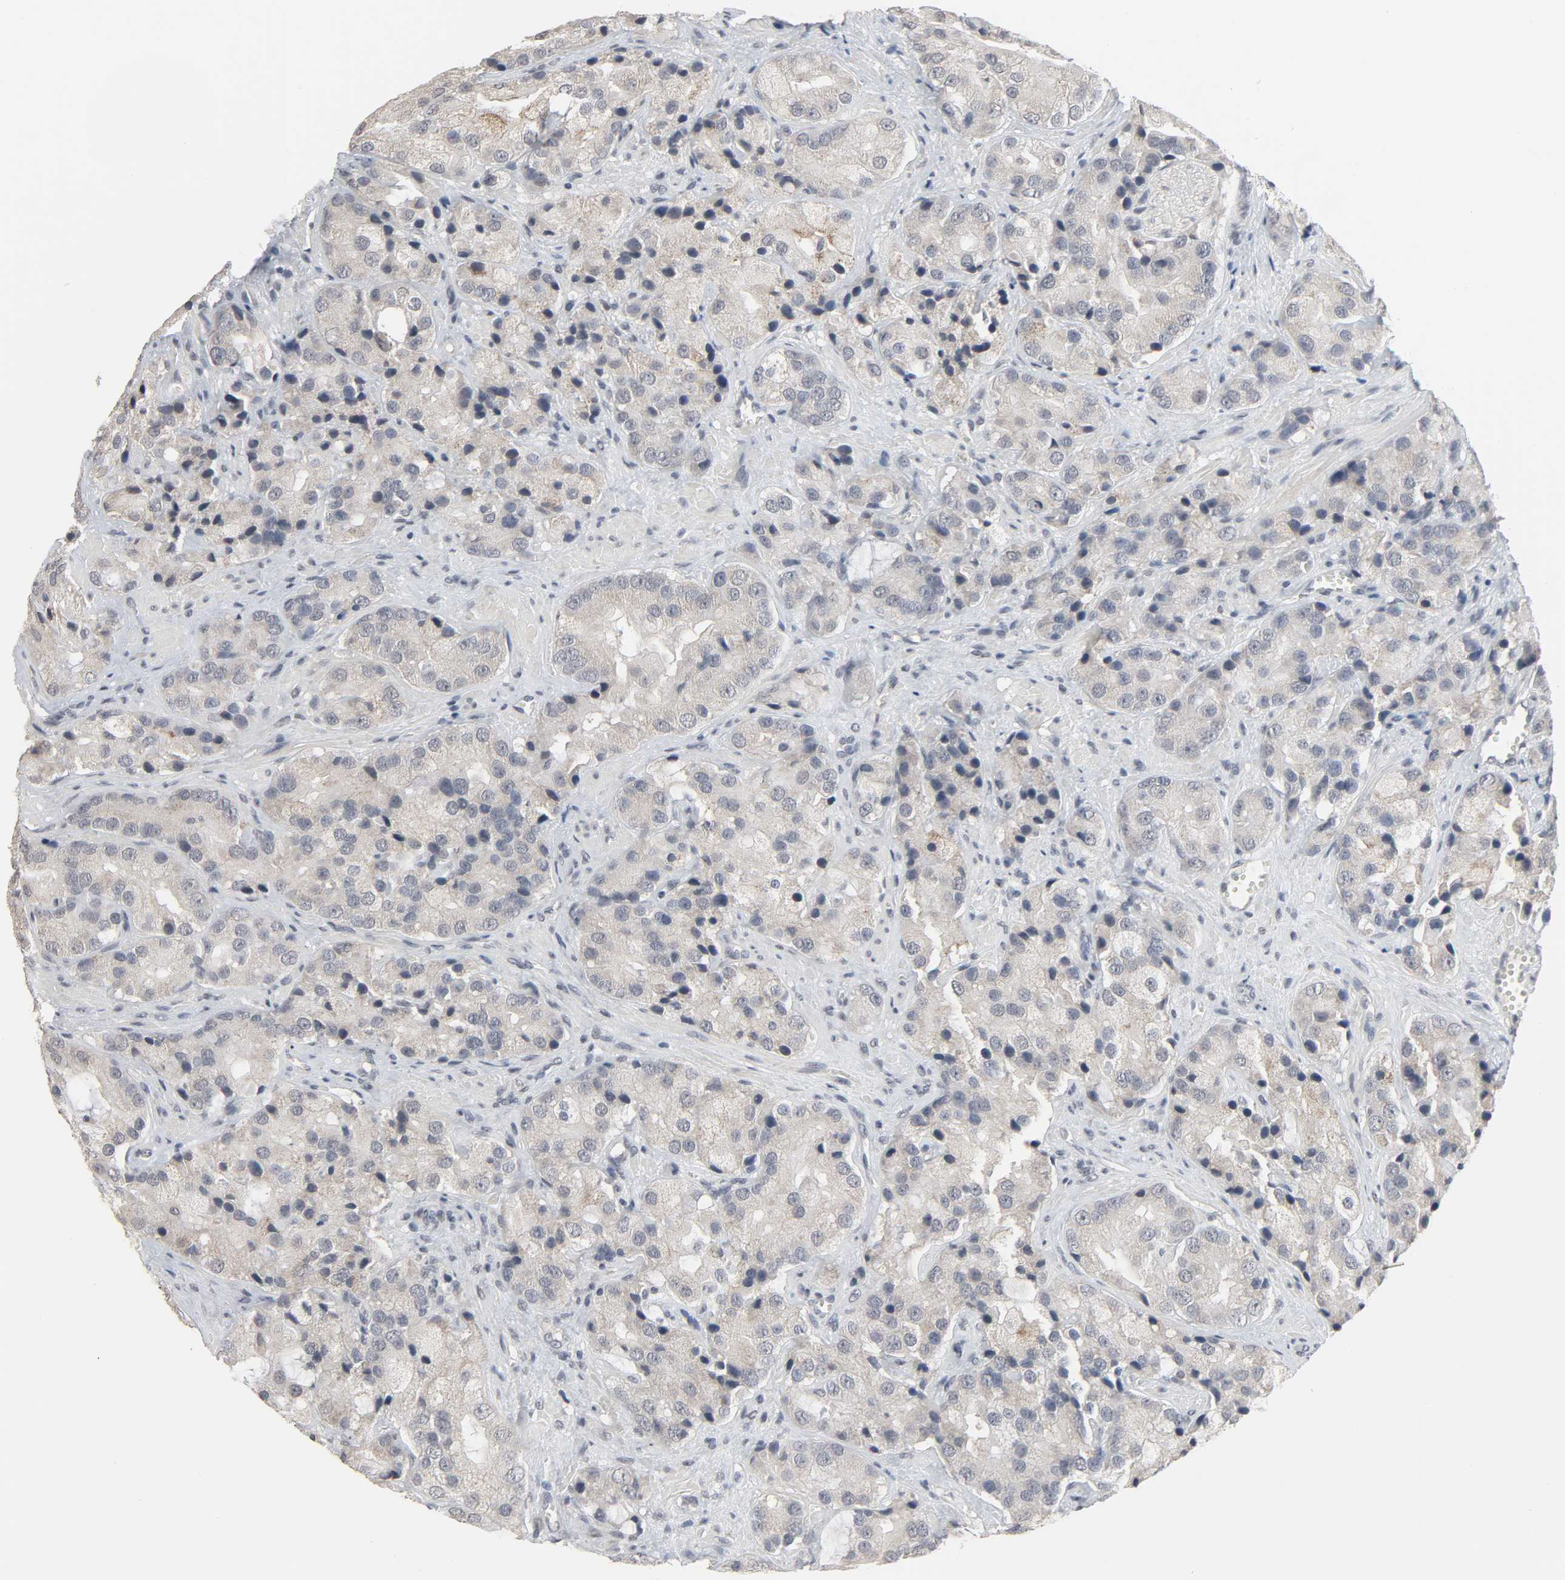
{"staining": {"intensity": "weak", "quantity": ">75%", "location": "cytoplasmic/membranous"}, "tissue": "prostate cancer", "cell_type": "Tumor cells", "image_type": "cancer", "snomed": [{"axis": "morphology", "description": "Adenocarcinoma, High grade"}, {"axis": "topography", "description": "Prostate"}], "caption": "This photomicrograph demonstrates immunohistochemistry (IHC) staining of prostate cancer, with low weak cytoplasmic/membranous positivity in about >75% of tumor cells.", "gene": "MT3", "patient": {"sex": "male", "age": 70}}